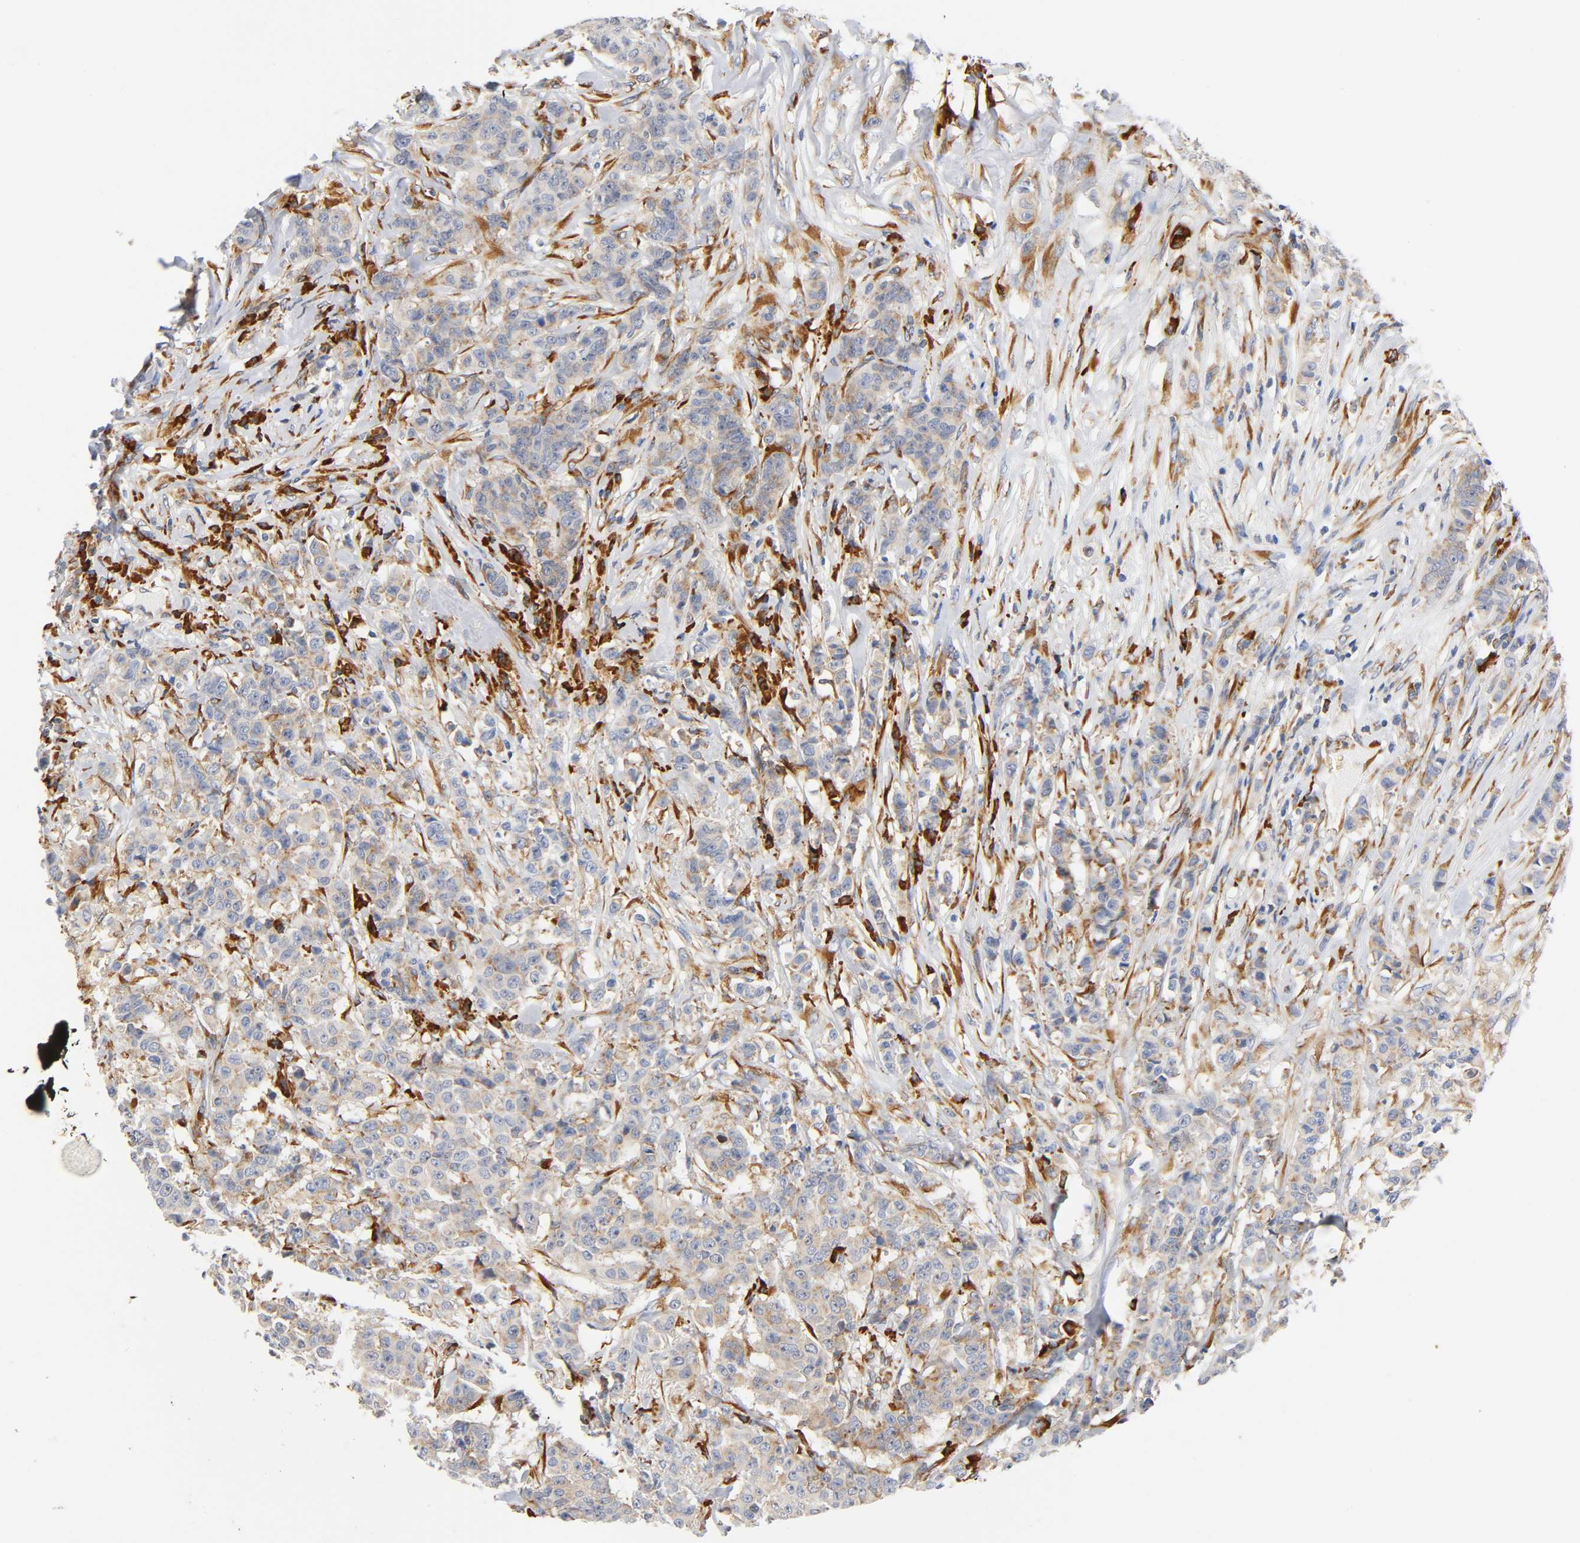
{"staining": {"intensity": "weak", "quantity": ">75%", "location": "cytoplasmic/membranous"}, "tissue": "breast cancer", "cell_type": "Tumor cells", "image_type": "cancer", "snomed": [{"axis": "morphology", "description": "Duct carcinoma"}, {"axis": "topography", "description": "Breast"}], "caption": "About >75% of tumor cells in human breast invasive ductal carcinoma exhibit weak cytoplasmic/membranous protein expression as visualized by brown immunohistochemical staining.", "gene": "UCKL1", "patient": {"sex": "female", "age": 40}}